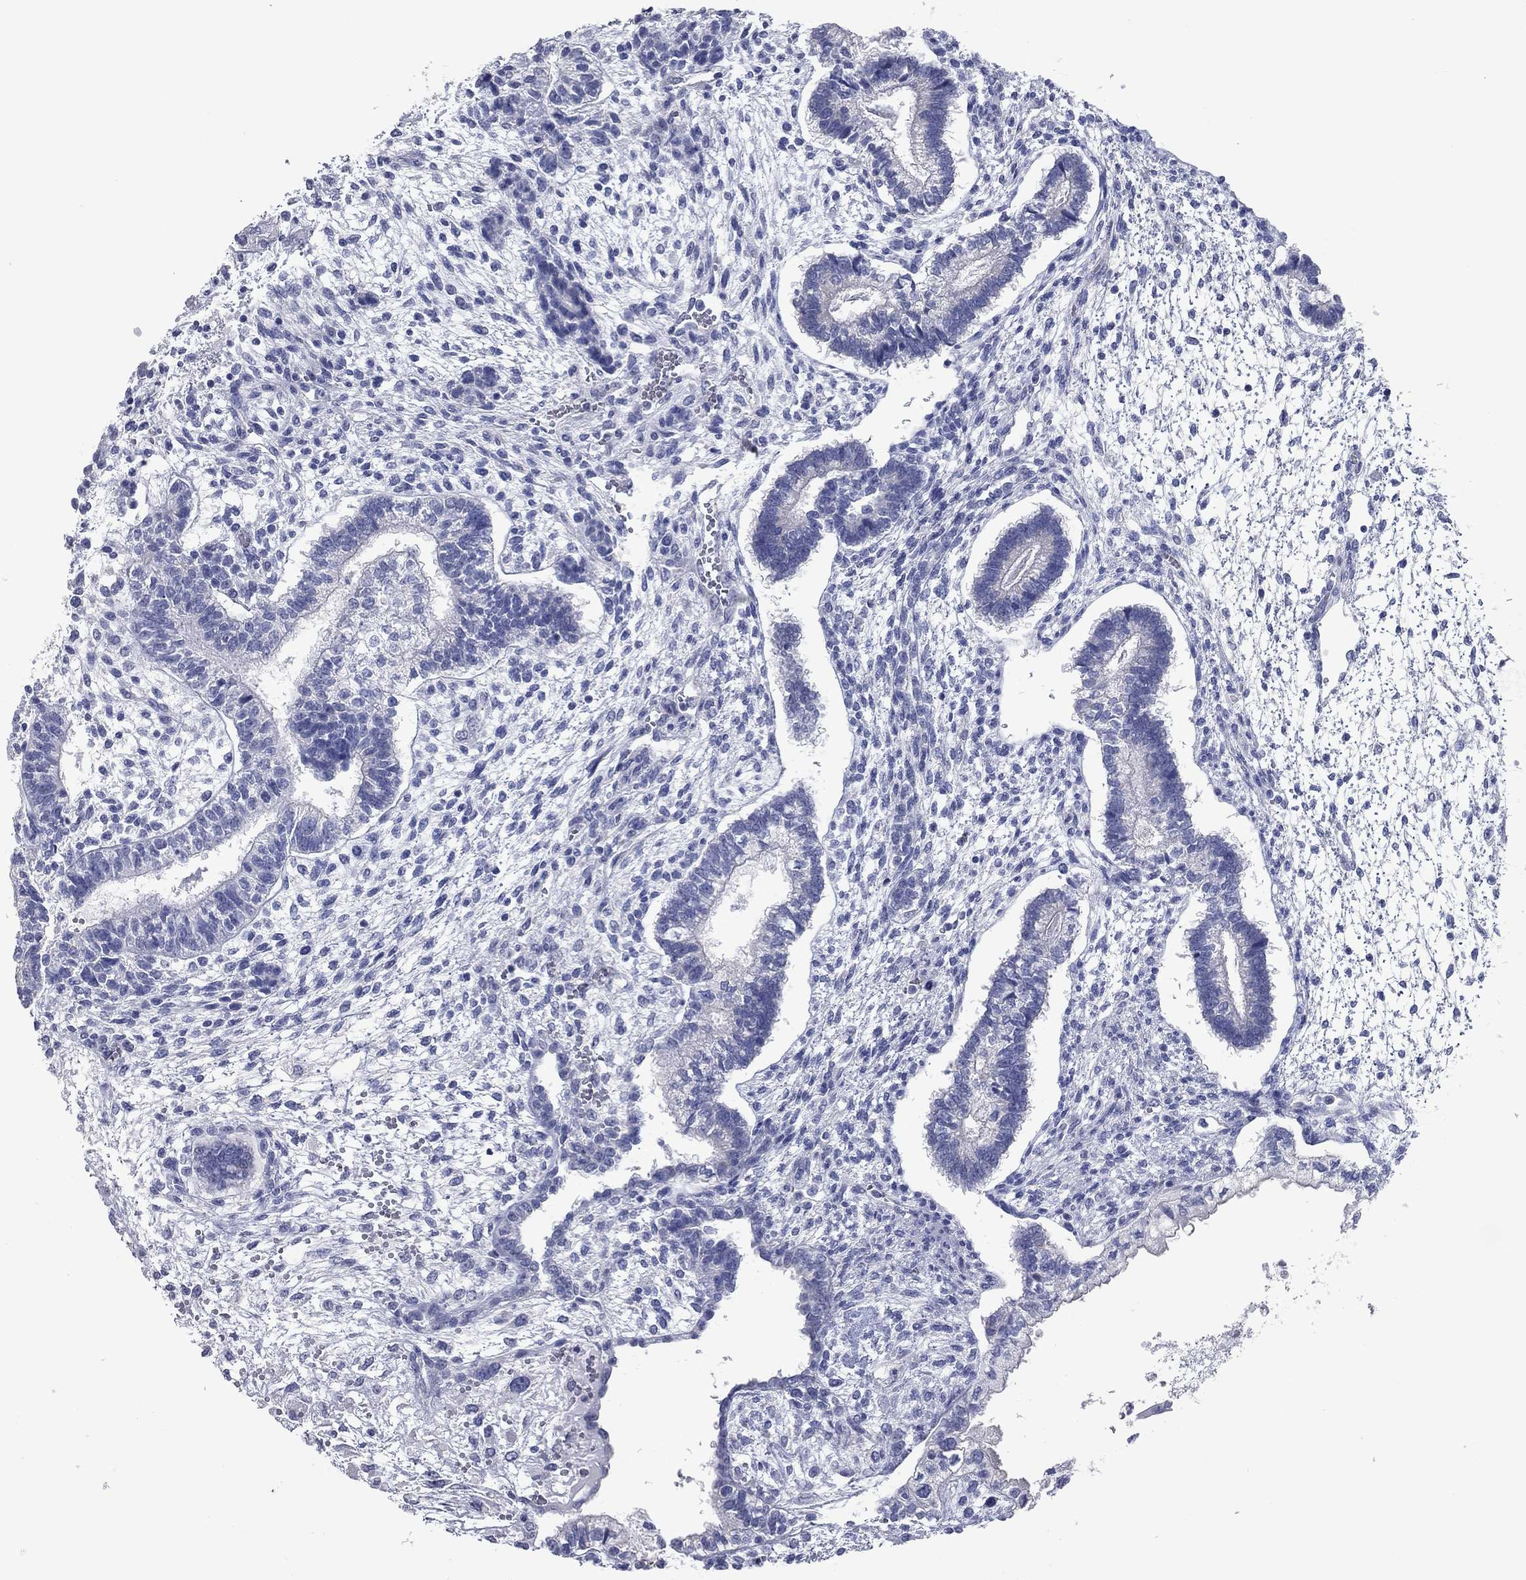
{"staining": {"intensity": "negative", "quantity": "none", "location": "none"}, "tissue": "testis cancer", "cell_type": "Tumor cells", "image_type": "cancer", "snomed": [{"axis": "morphology", "description": "Carcinoma, Embryonal, NOS"}, {"axis": "topography", "description": "Testis"}], "caption": "Protein analysis of testis cancer (embryonal carcinoma) exhibits no significant expression in tumor cells.", "gene": "TAC1", "patient": {"sex": "male", "age": 37}}